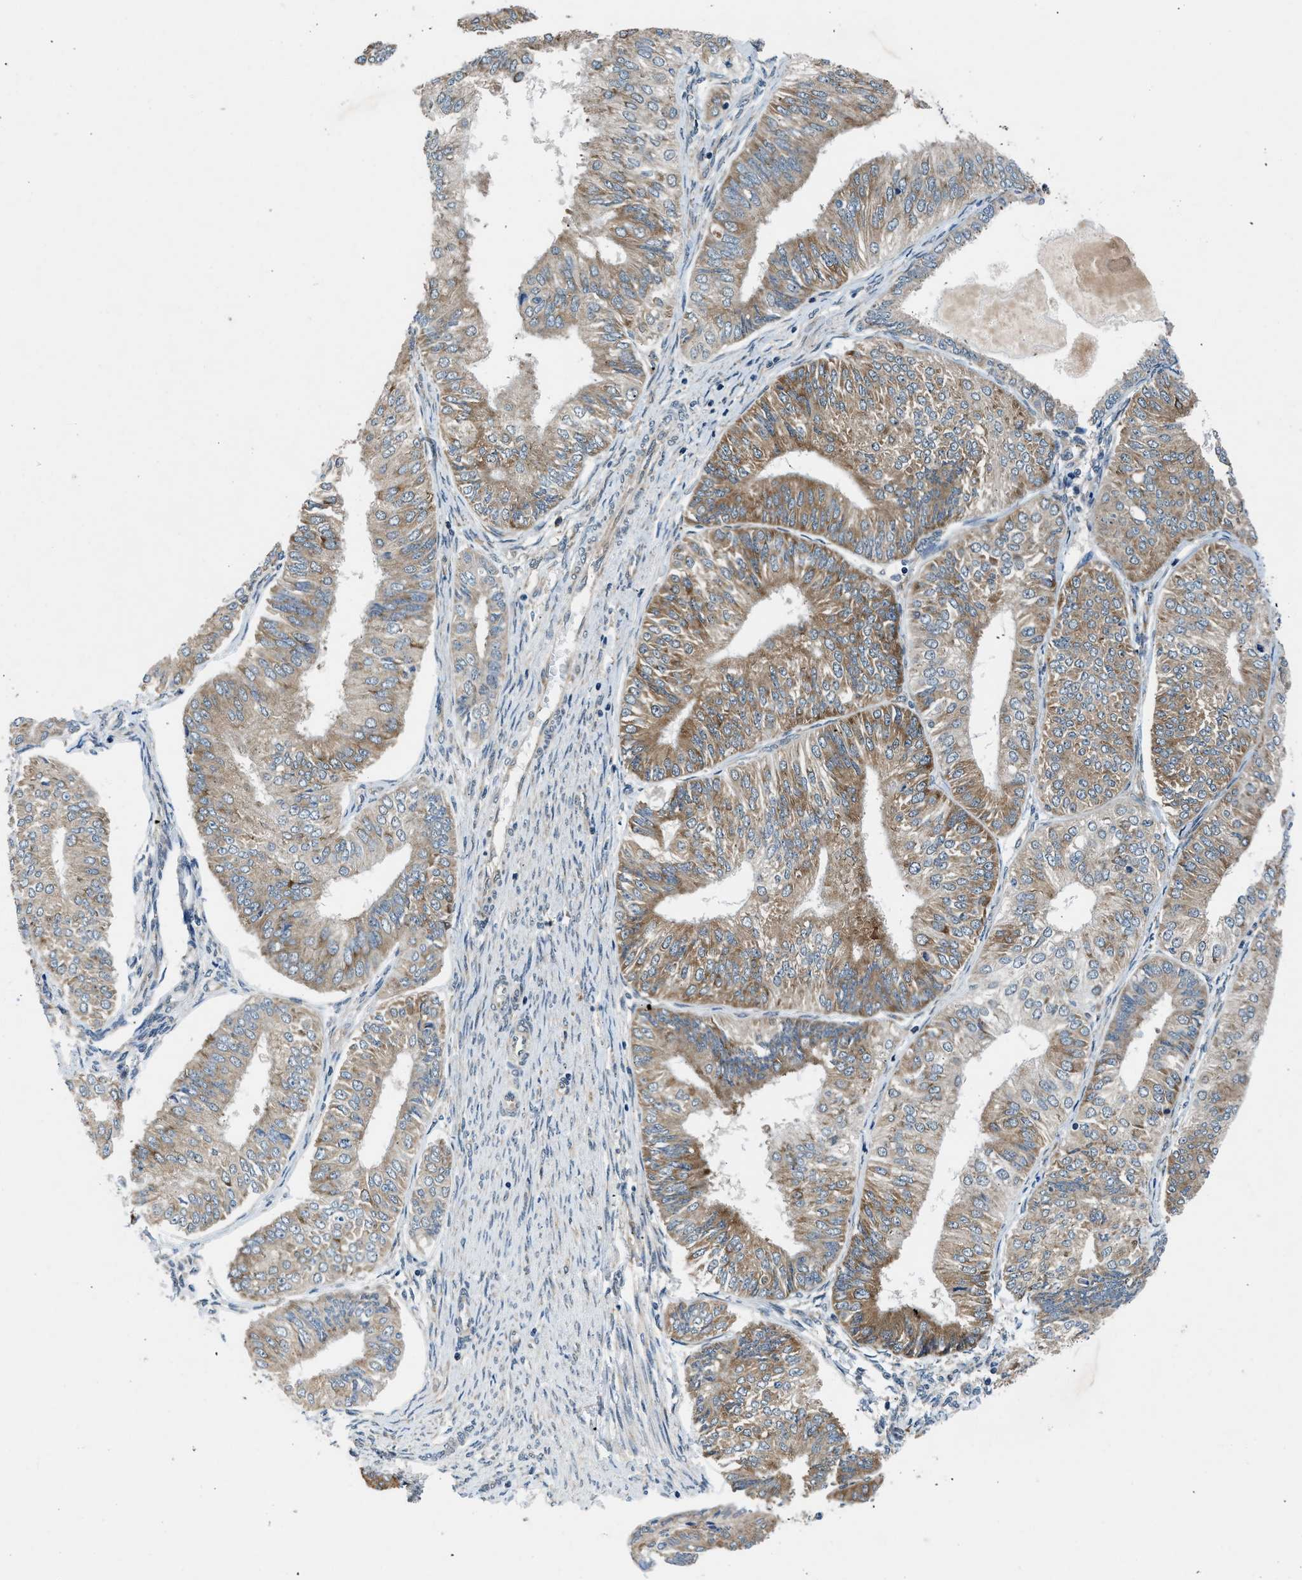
{"staining": {"intensity": "moderate", "quantity": ">75%", "location": "cytoplasmic/membranous"}, "tissue": "endometrial cancer", "cell_type": "Tumor cells", "image_type": "cancer", "snomed": [{"axis": "morphology", "description": "Adenocarcinoma, NOS"}, {"axis": "topography", "description": "Endometrium"}], "caption": "Protein positivity by IHC exhibits moderate cytoplasmic/membranous positivity in about >75% of tumor cells in endometrial cancer (adenocarcinoma).", "gene": "PA2G4", "patient": {"sex": "female", "age": 58}}